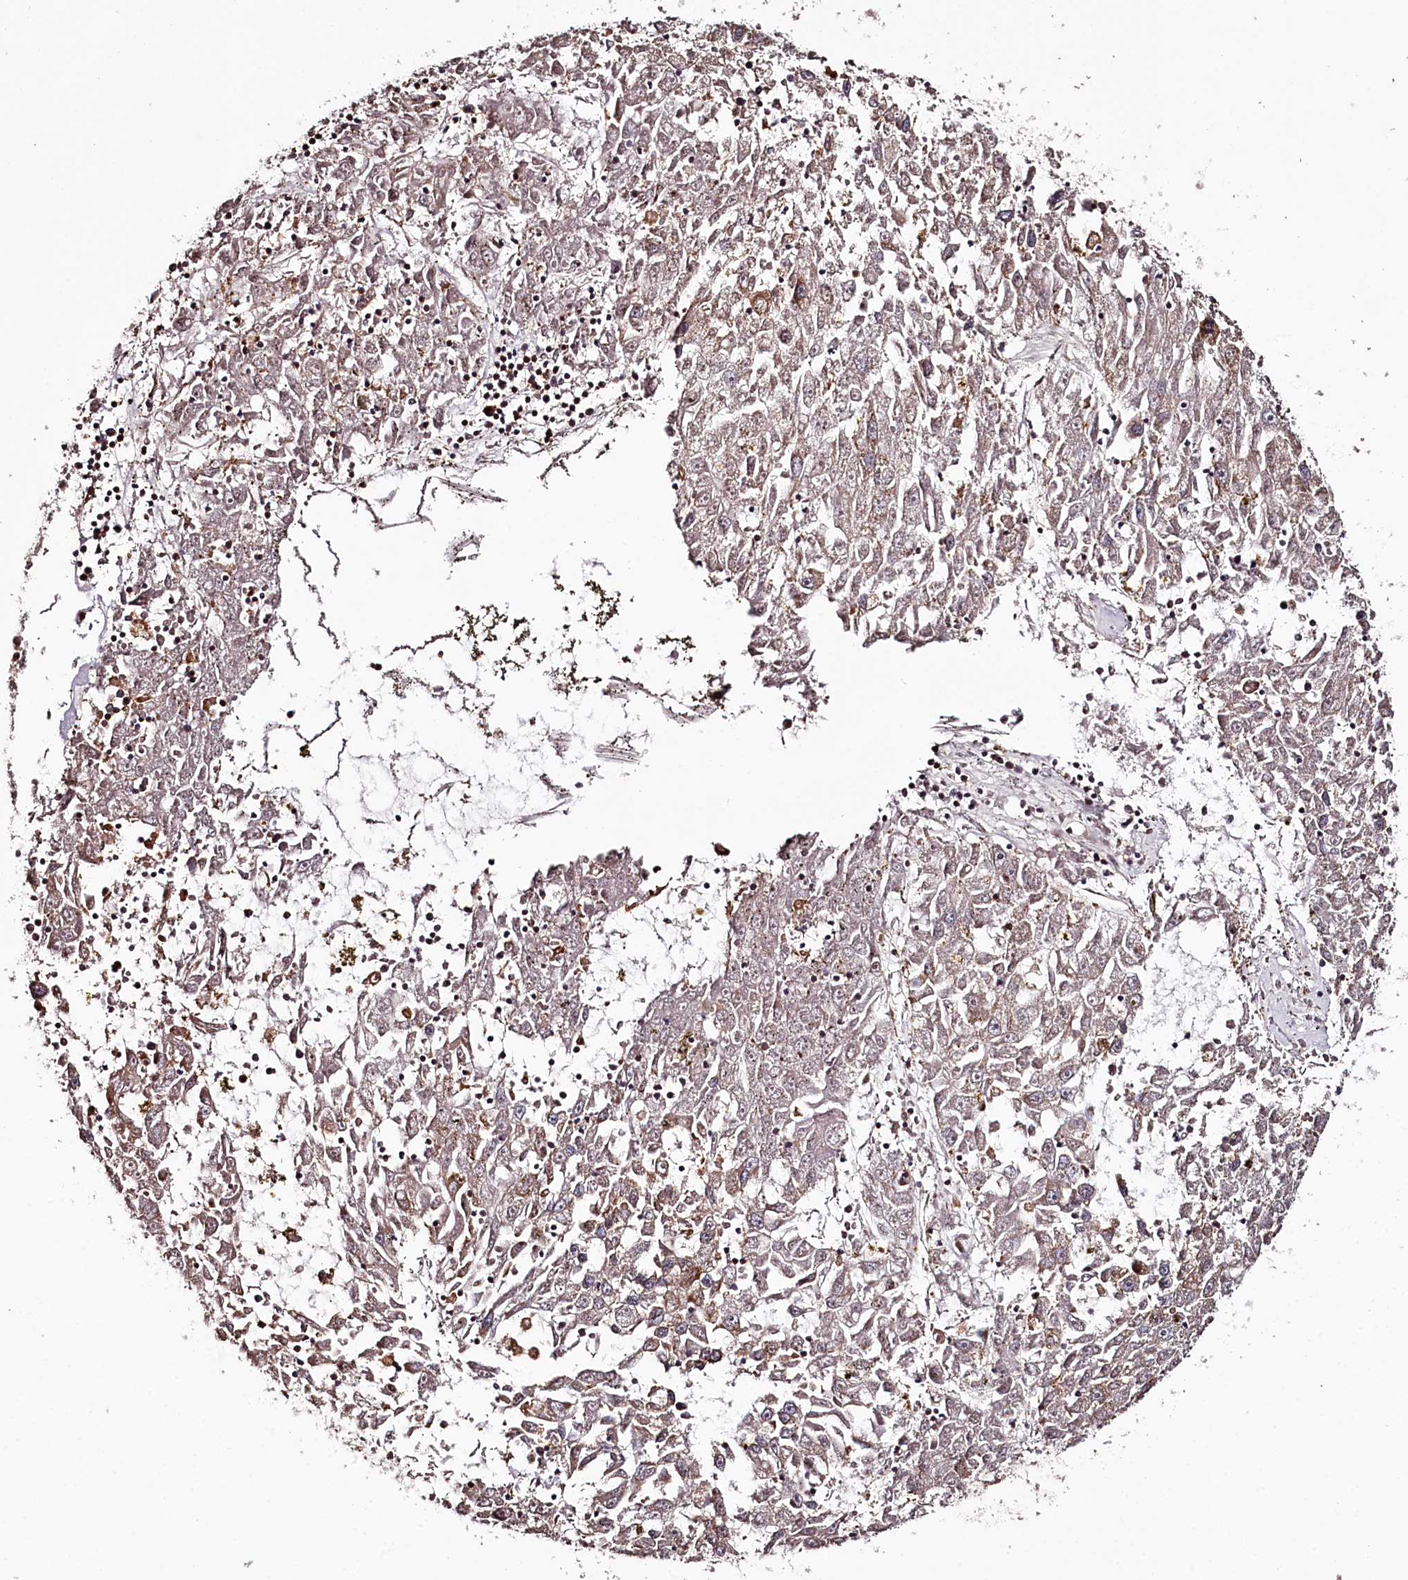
{"staining": {"intensity": "weak", "quantity": "25%-75%", "location": "cytoplasmic/membranous"}, "tissue": "liver cancer", "cell_type": "Tumor cells", "image_type": "cancer", "snomed": [{"axis": "morphology", "description": "Carcinoma, Hepatocellular, NOS"}, {"axis": "topography", "description": "Liver"}], "caption": "Immunohistochemistry (IHC) staining of liver cancer (hepatocellular carcinoma), which displays low levels of weak cytoplasmic/membranous expression in approximately 25%-75% of tumor cells indicating weak cytoplasmic/membranous protein expression. The staining was performed using DAB (brown) for protein detection and nuclei were counterstained in hematoxylin (blue).", "gene": "KIF14", "patient": {"sex": "male", "age": 49}}